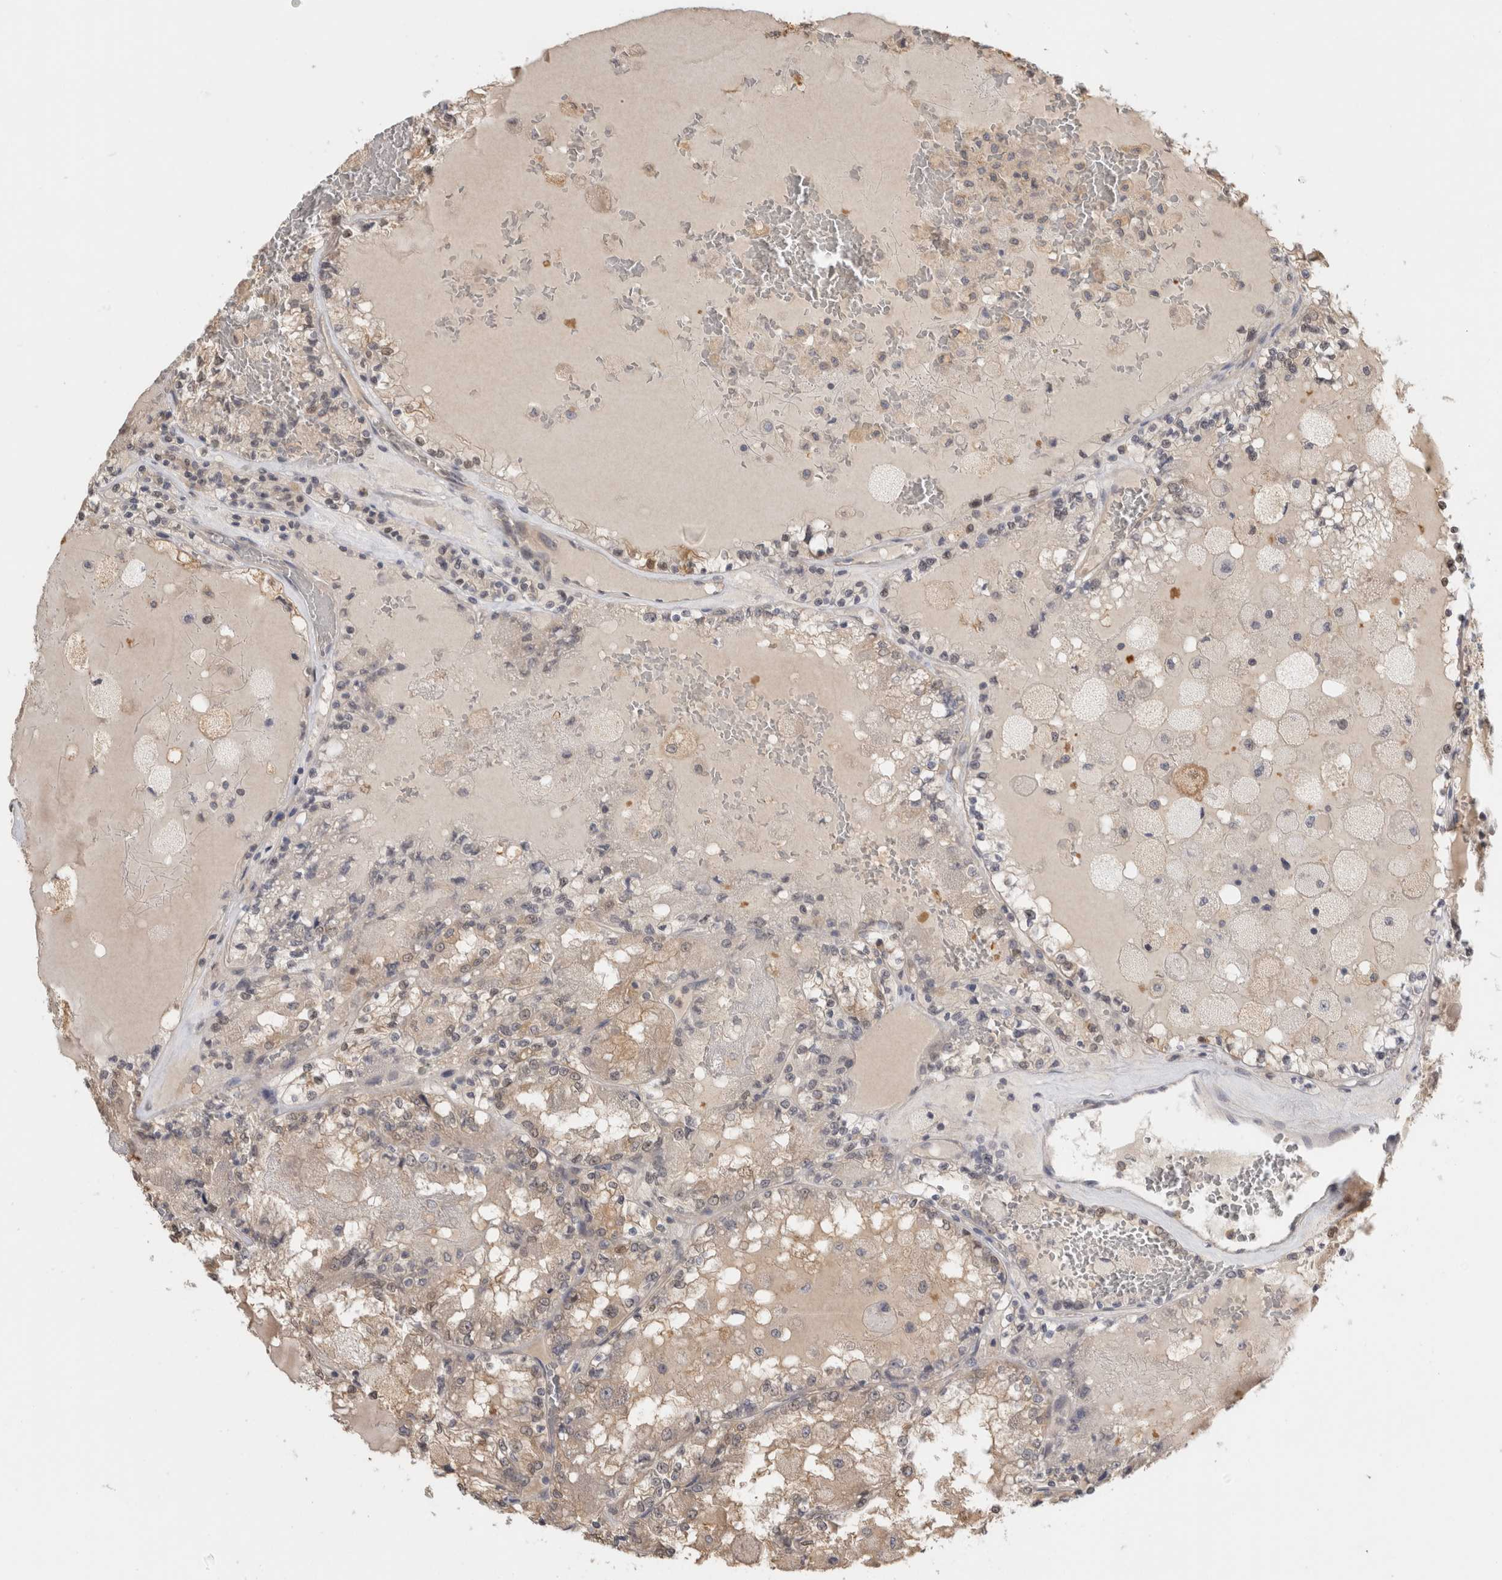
{"staining": {"intensity": "negative", "quantity": "none", "location": "none"}, "tissue": "renal cancer", "cell_type": "Tumor cells", "image_type": "cancer", "snomed": [{"axis": "morphology", "description": "Adenocarcinoma, NOS"}, {"axis": "topography", "description": "Kidney"}], "caption": "Photomicrograph shows no significant protein expression in tumor cells of renal cancer.", "gene": "PGM1", "patient": {"sex": "female", "age": 56}}